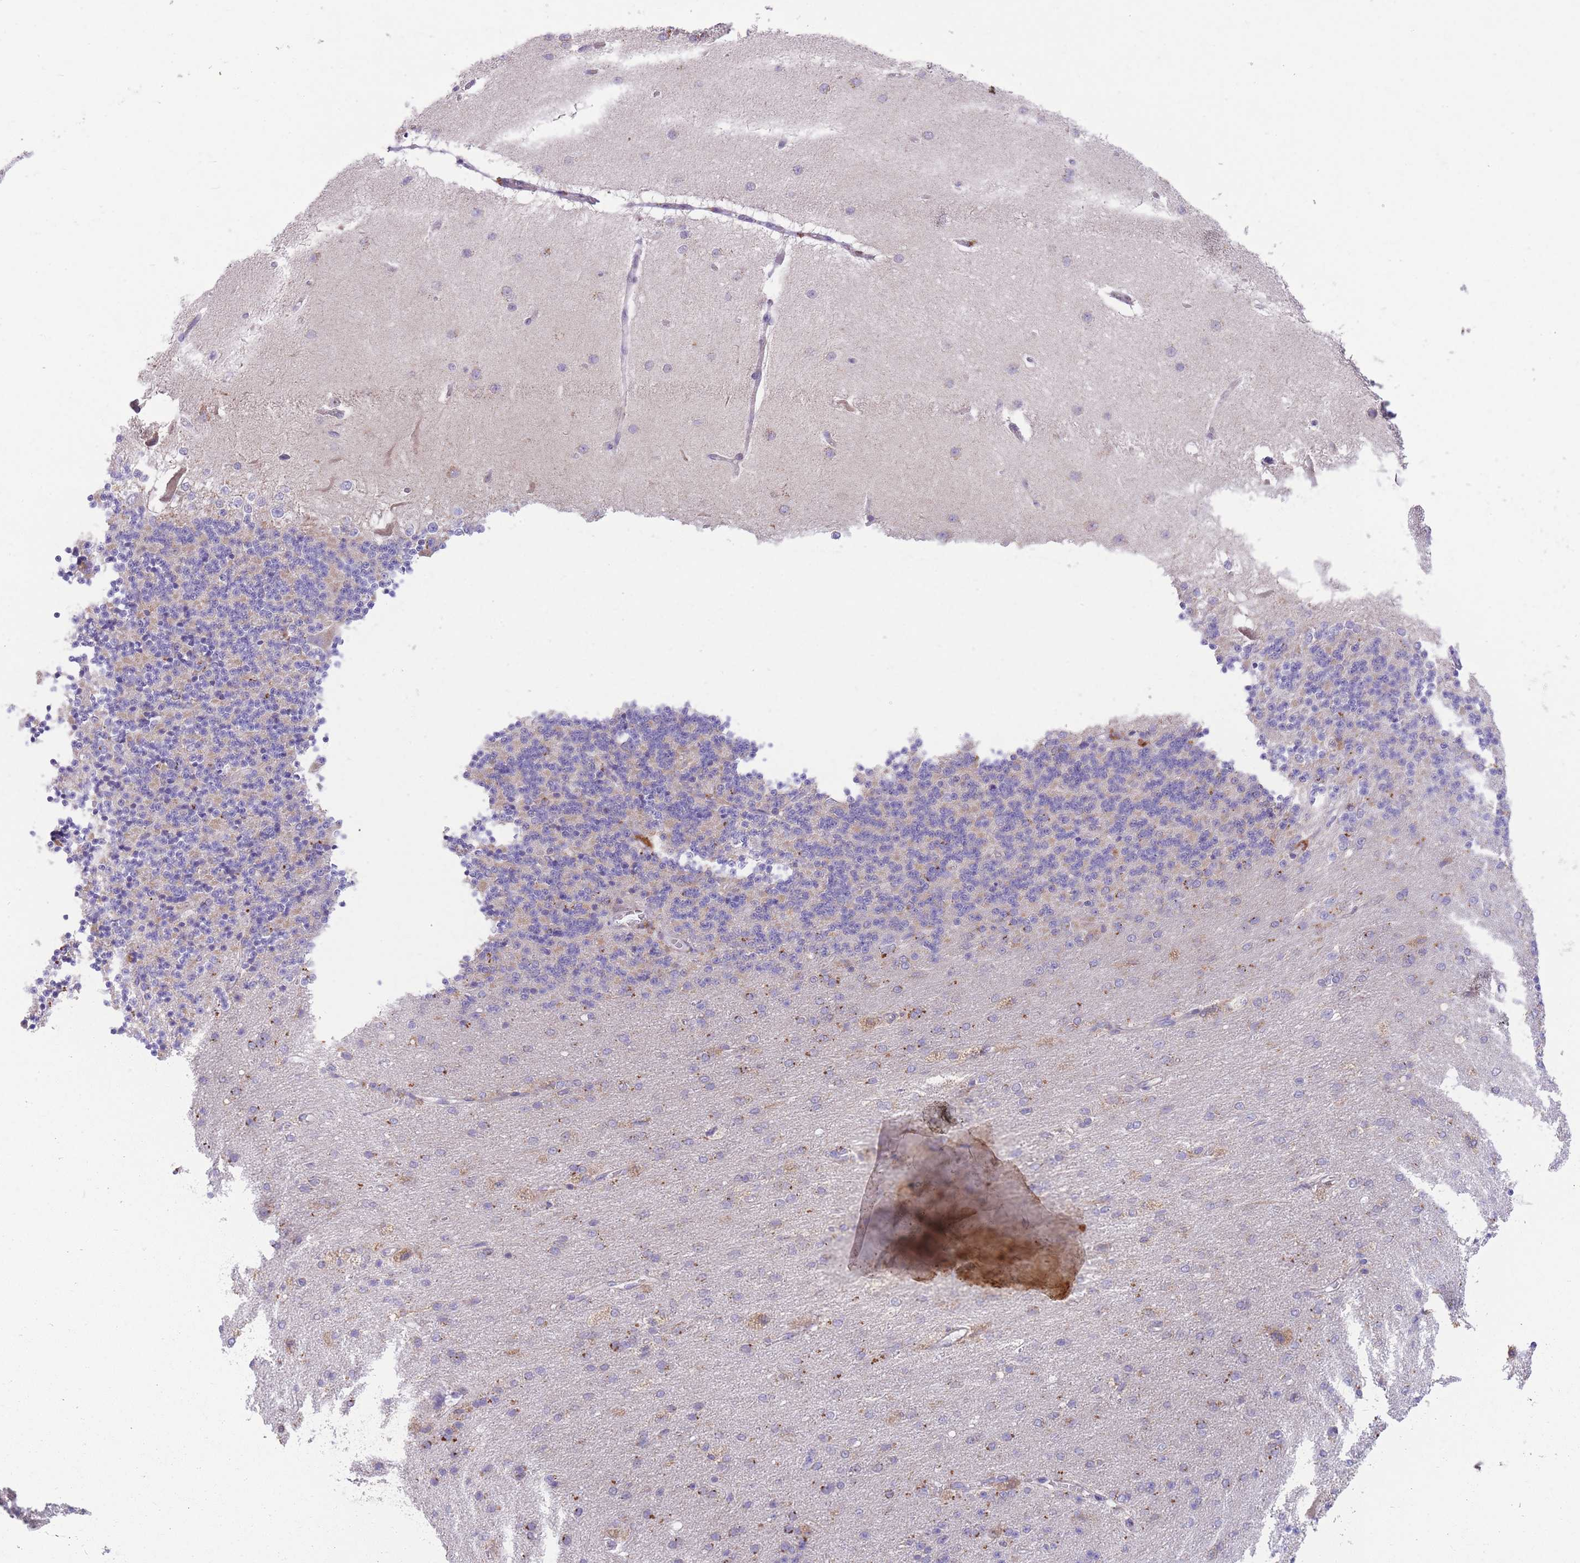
{"staining": {"intensity": "moderate", "quantity": "25%-75%", "location": "cytoplasmic/membranous"}, "tissue": "cerebellum", "cell_type": "Cells in granular layer", "image_type": "normal", "snomed": [{"axis": "morphology", "description": "Normal tissue, NOS"}, {"axis": "topography", "description": "Cerebellum"}], "caption": "Protein staining by IHC exhibits moderate cytoplasmic/membranous expression in about 25%-75% of cells in granular layer in unremarkable cerebellum.", "gene": "BOLA2B", "patient": {"sex": "female", "age": 29}}